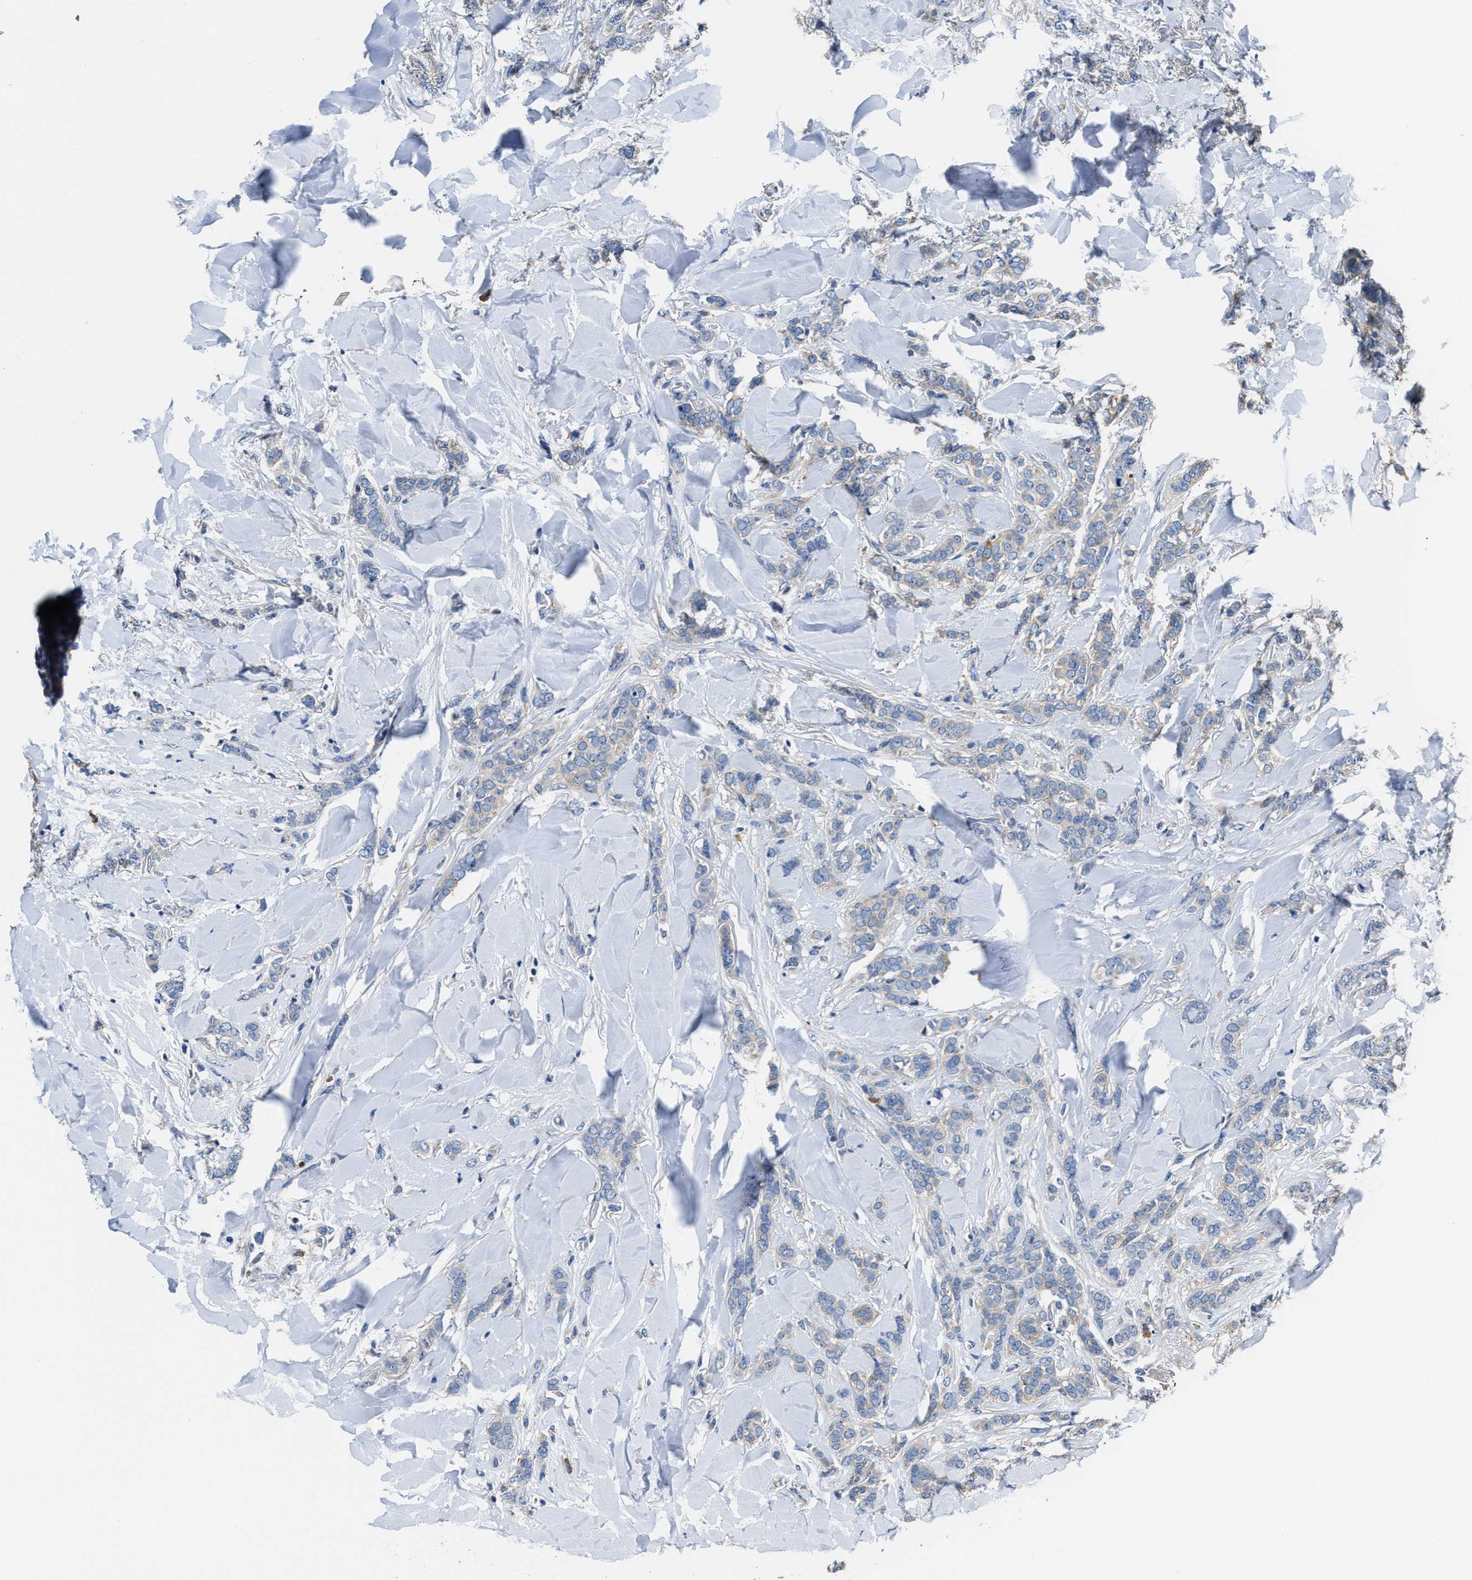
{"staining": {"intensity": "negative", "quantity": "none", "location": "none"}, "tissue": "breast cancer", "cell_type": "Tumor cells", "image_type": "cancer", "snomed": [{"axis": "morphology", "description": "Lobular carcinoma"}, {"axis": "topography", "description": "Skin"}, {"axis": "topography", "description": "Breast"}], "caption": "Tumor cells are negative for brown protein staining in breast lobular carcinoma.", "gene": "TRAF6", "patient": {"sex": "female", "age": 46}}